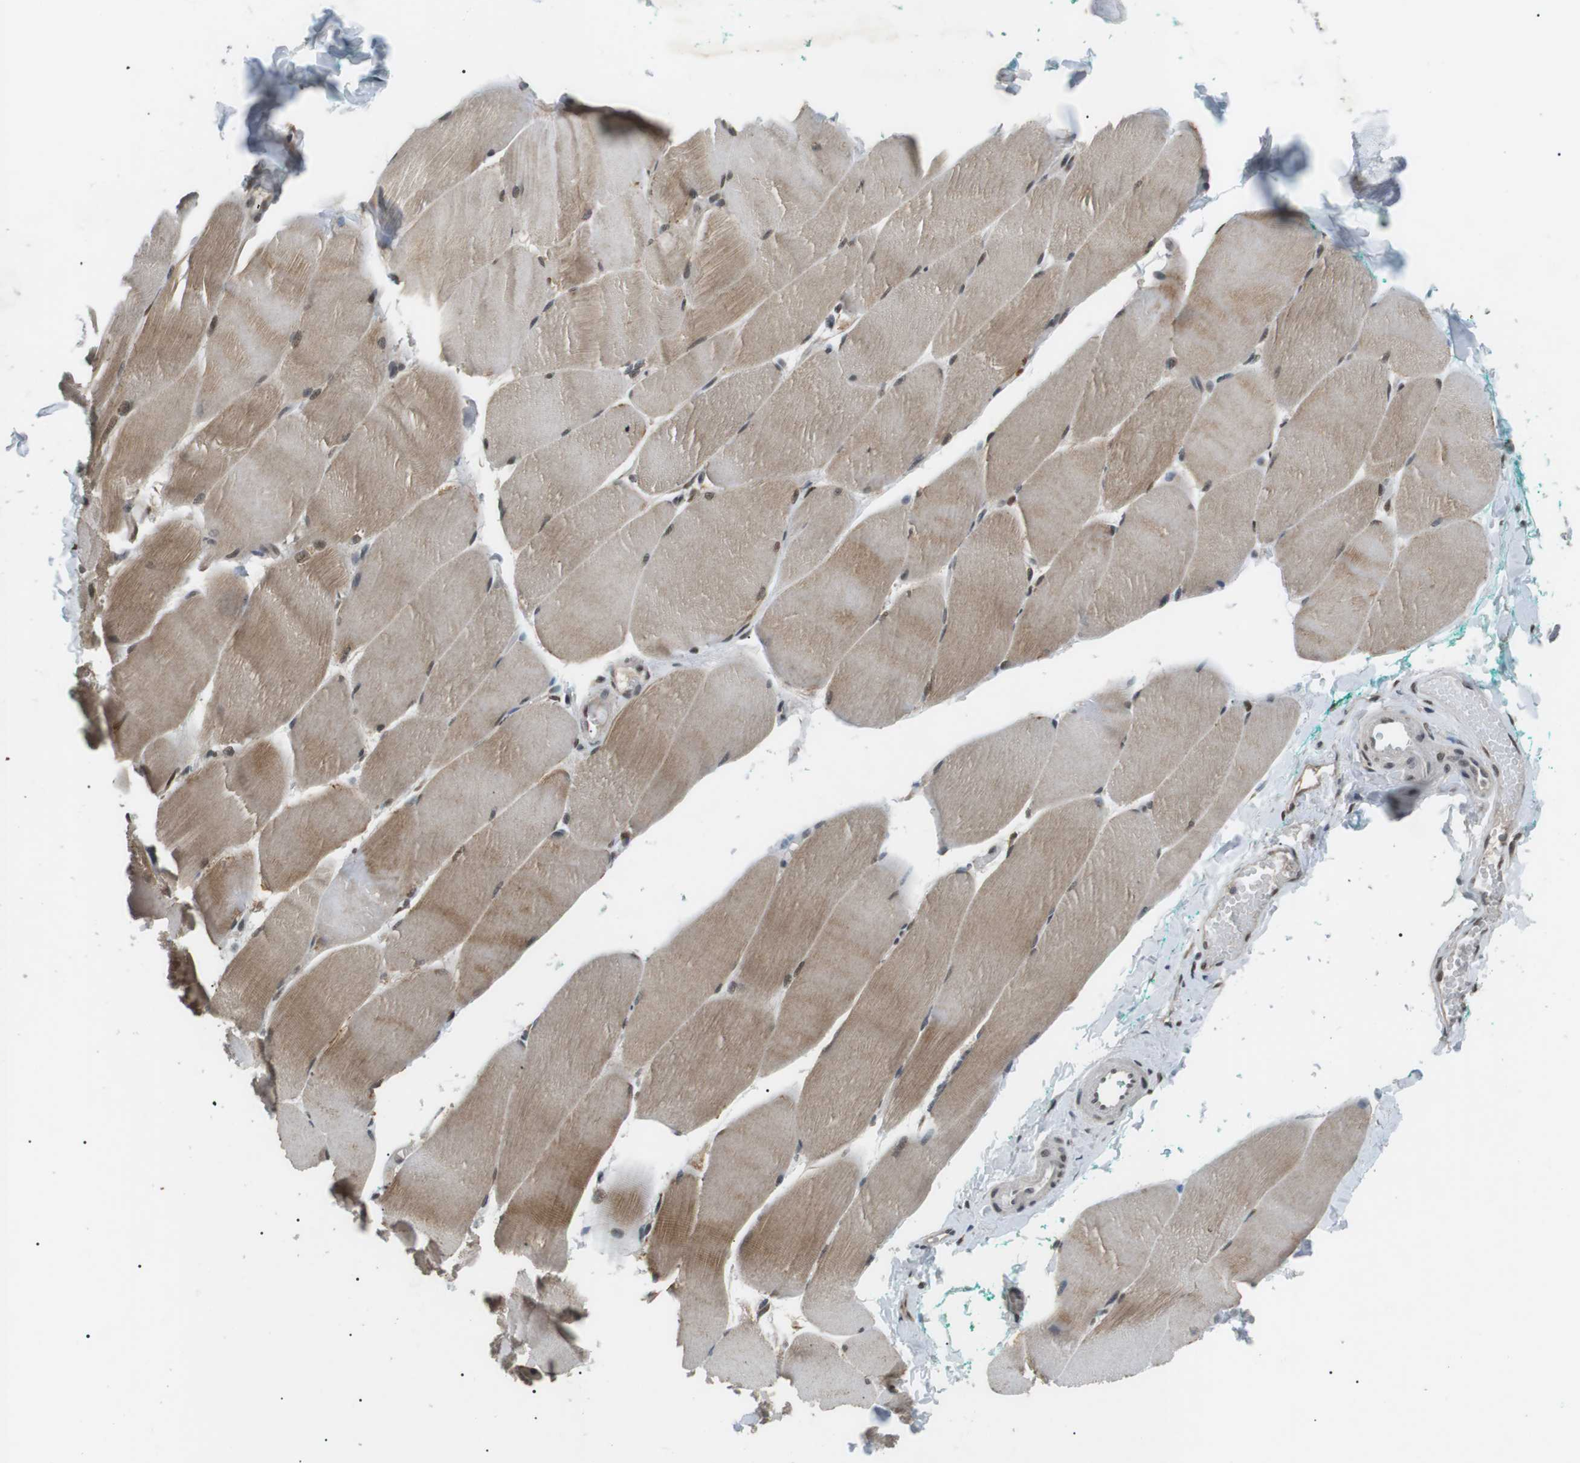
{"staining": {"intensity": "moderate", "quantity": ">75%", "location": "cytoplasmic/membranous,nuclear"}, "tissue": "skeletal muscle", "cell_type": "Myocytes", "image_type": "normal", "snomed": [{"axis": "morphology", "description": "Normal tissue, NOS"}, {"axis": "morphology", "description": "Squamous cell carcinoma, NOS"}, {"axis": "topography", "description": "Skeletal muscle"}], "caption": "This image displays benign skeletal muscle stained with immunohistochemistry (IHC) to label a protein in brown. The cytoplasmic/membranous,nuclear of myocytes show moderate positivity for the protein. Nuclei are counter-stained blue.", "gene": "ORAI3", "patient": {"sex": "male", "age": 51}}